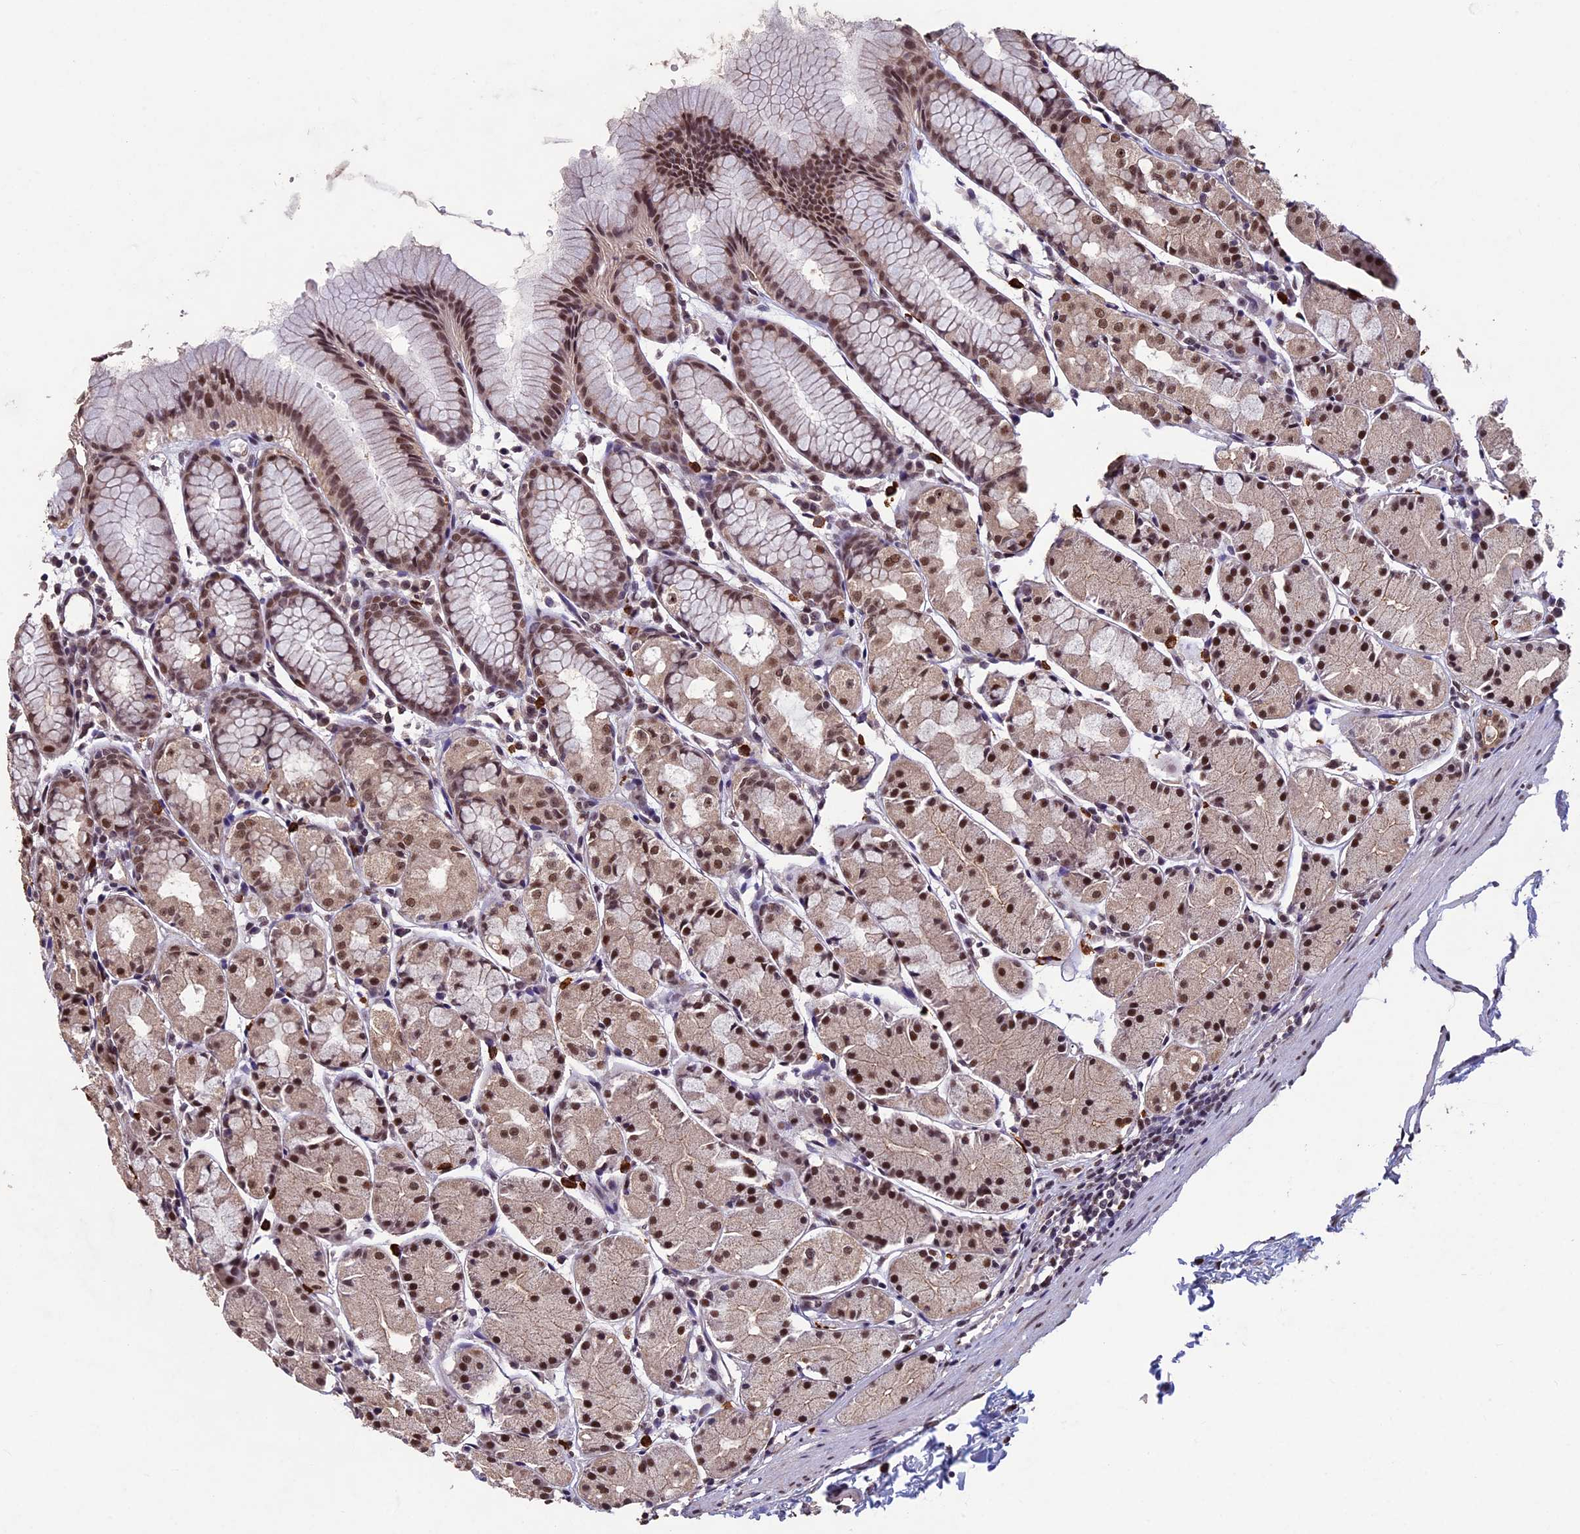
{"staining": {"intensity": "strong", "quantity": "25%-75%", "location": "nuclear"}, "tissue": "stomach", "cell_type": "Glandular cells", "image_type": "normal", "snomed": [{"axis": "morphology", "description": "Normal tissue, NOS"}, {"axis": "topography", "description": "Stomach, upper"}], "caption": "Strong nuclear expression for a protein is seen in approximately 25%-75% of glandular cells of normal stomach using immunohistochemistry.", "gene": "RNF40", "patient": {"sex": "male", "age": 47}}